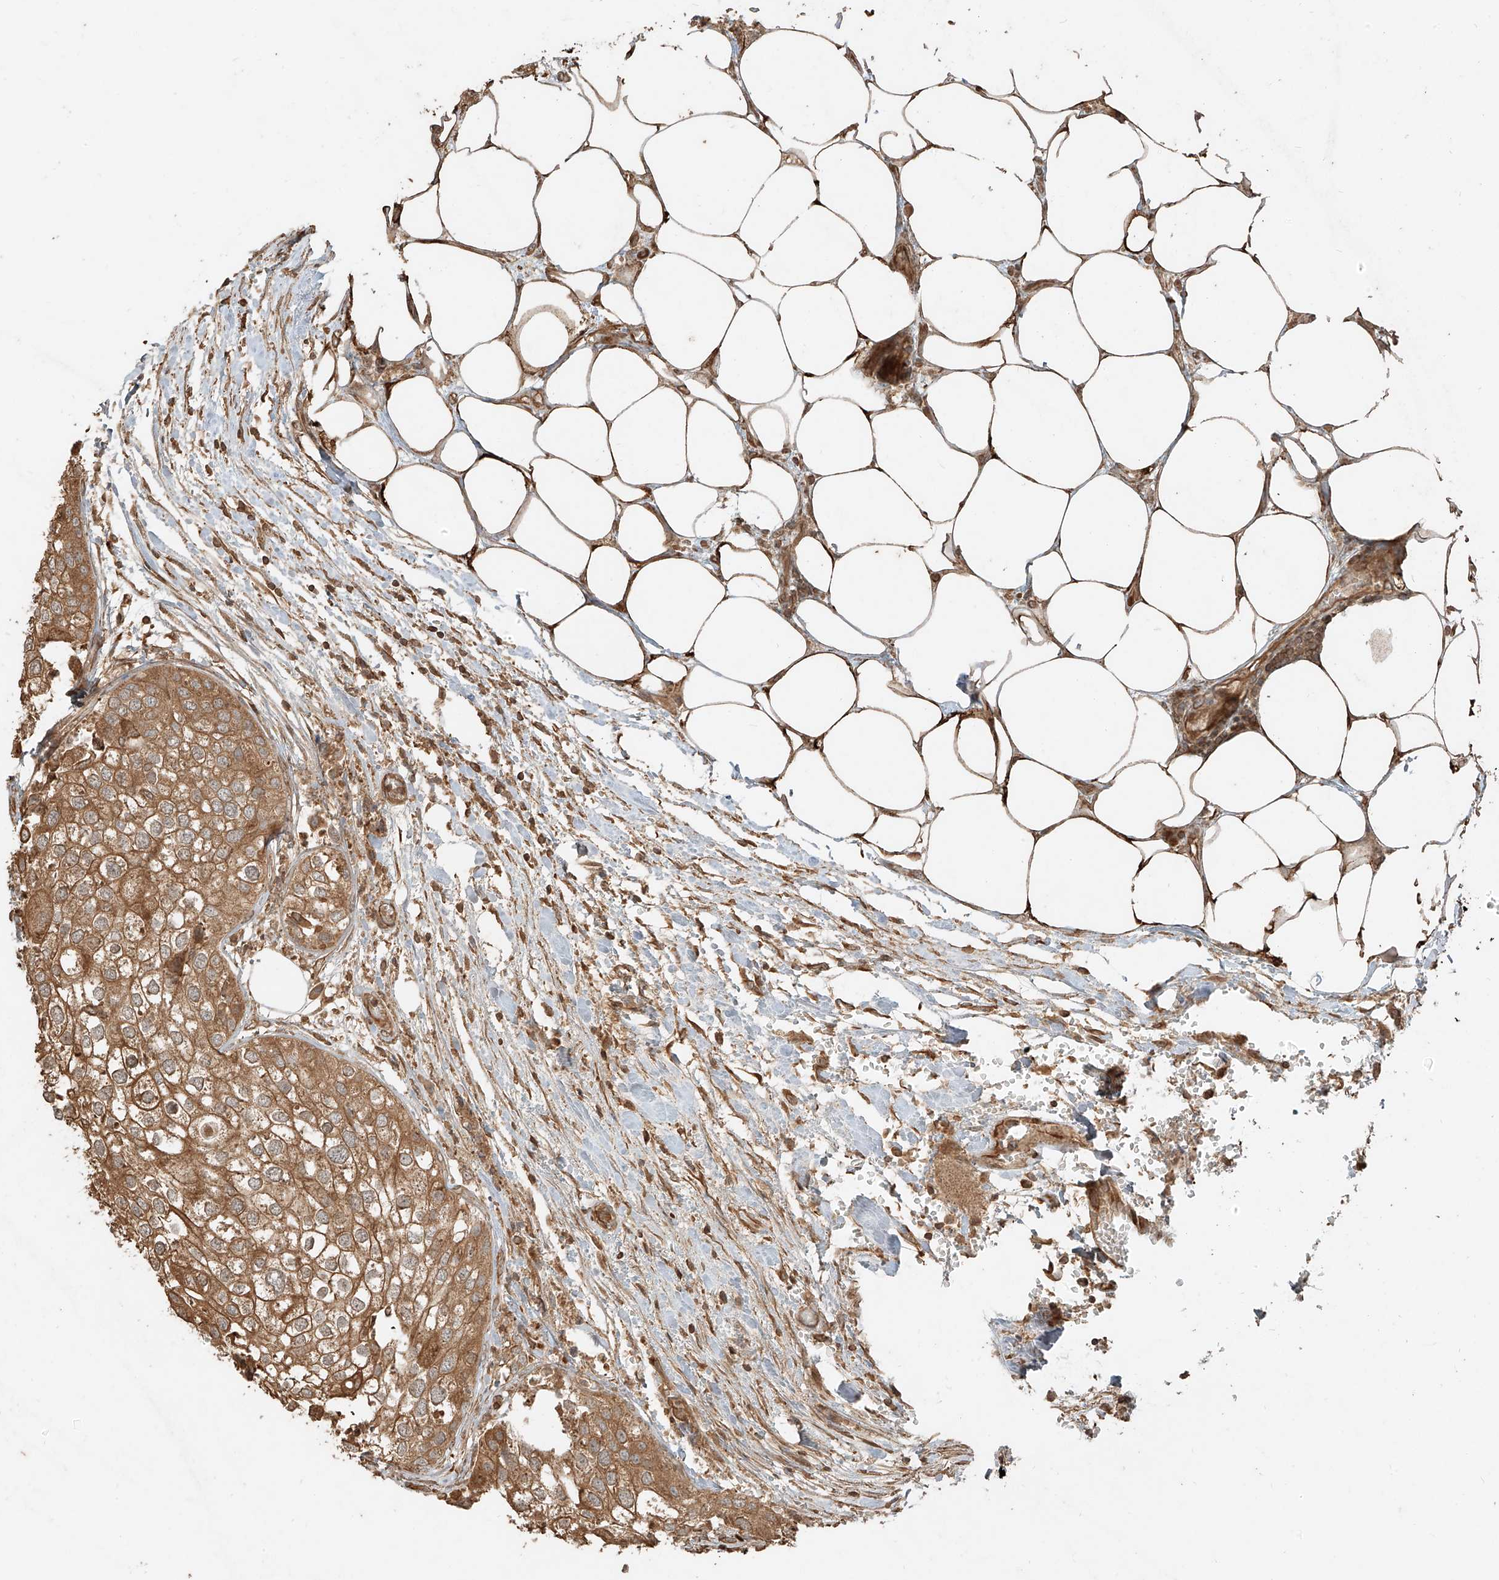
{"staining": {"intensity": "moderate", "quantity": ">75%", "location": "cytoplasmic/membranous"}, "tissue": "urothelial cancer", "cell_type": "Tumor cells", "image_type": "cancer", "snomed": [{"axis": "morphology", "description": "Urothelial carcinoma, High grade"}, {"axis": "topography", "description": "Urinary bladder"}], "caption": "Moderate cytoplasmic/membranous expression is seen in about >75% of tumor cells in urothelial carcinoma (high-grade).", "gene": "ANKZF1", "patient": {"sex": "male", "age": 64}}